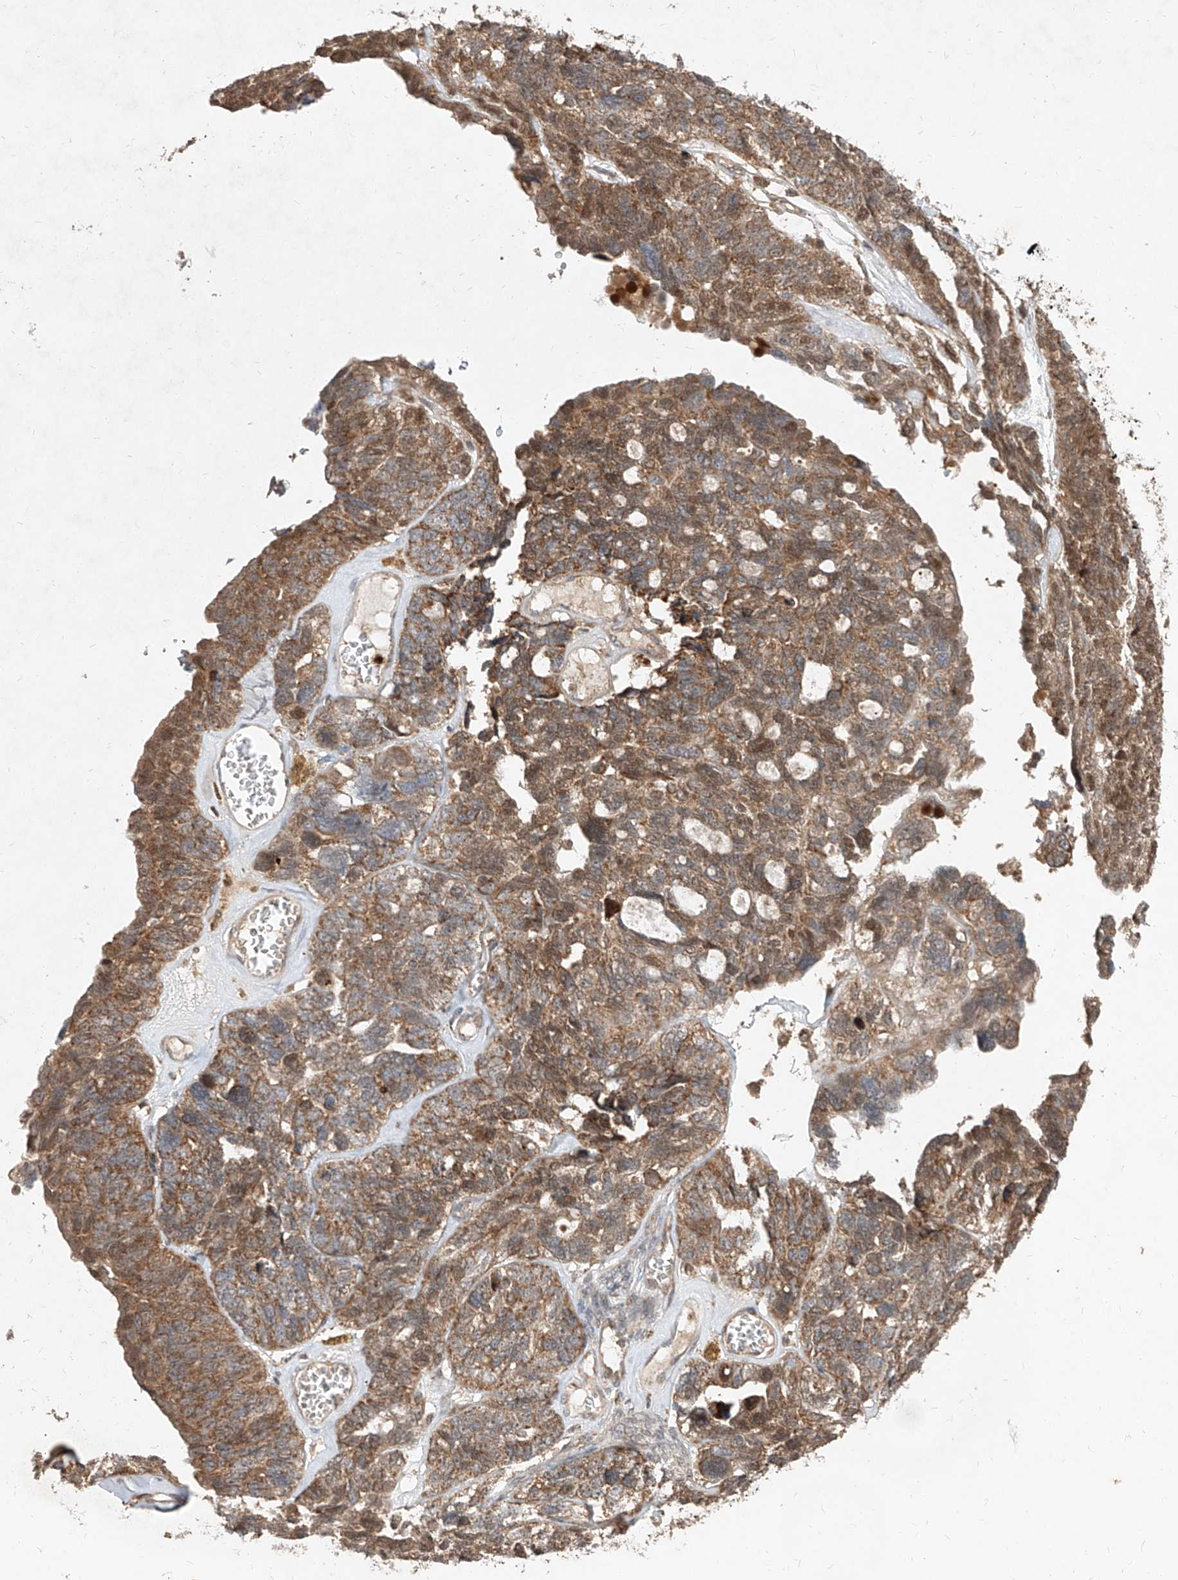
{"staining": {"intensity": "moderate", "quantity": ">75%", "location": "cytoplasmic/membranous"}, "tissue": "ovarian cancer", "cell_type": "Tumor cells", "image_type": "cancer", "snomed": [{"axis": "morphology", "description": "Cystadenocarcinoma, serous, NOS"}, {"axis": "topography", "description": "Ovary"}], "caption": "Ovarian cancer stained with DAB immunohistochemistry displays medium levels of moderate cytoplasmic/membranous expression in about >75% of tumor cells.", "gene": "AIM2", "patient": {"sex": "female", "age": 79}}